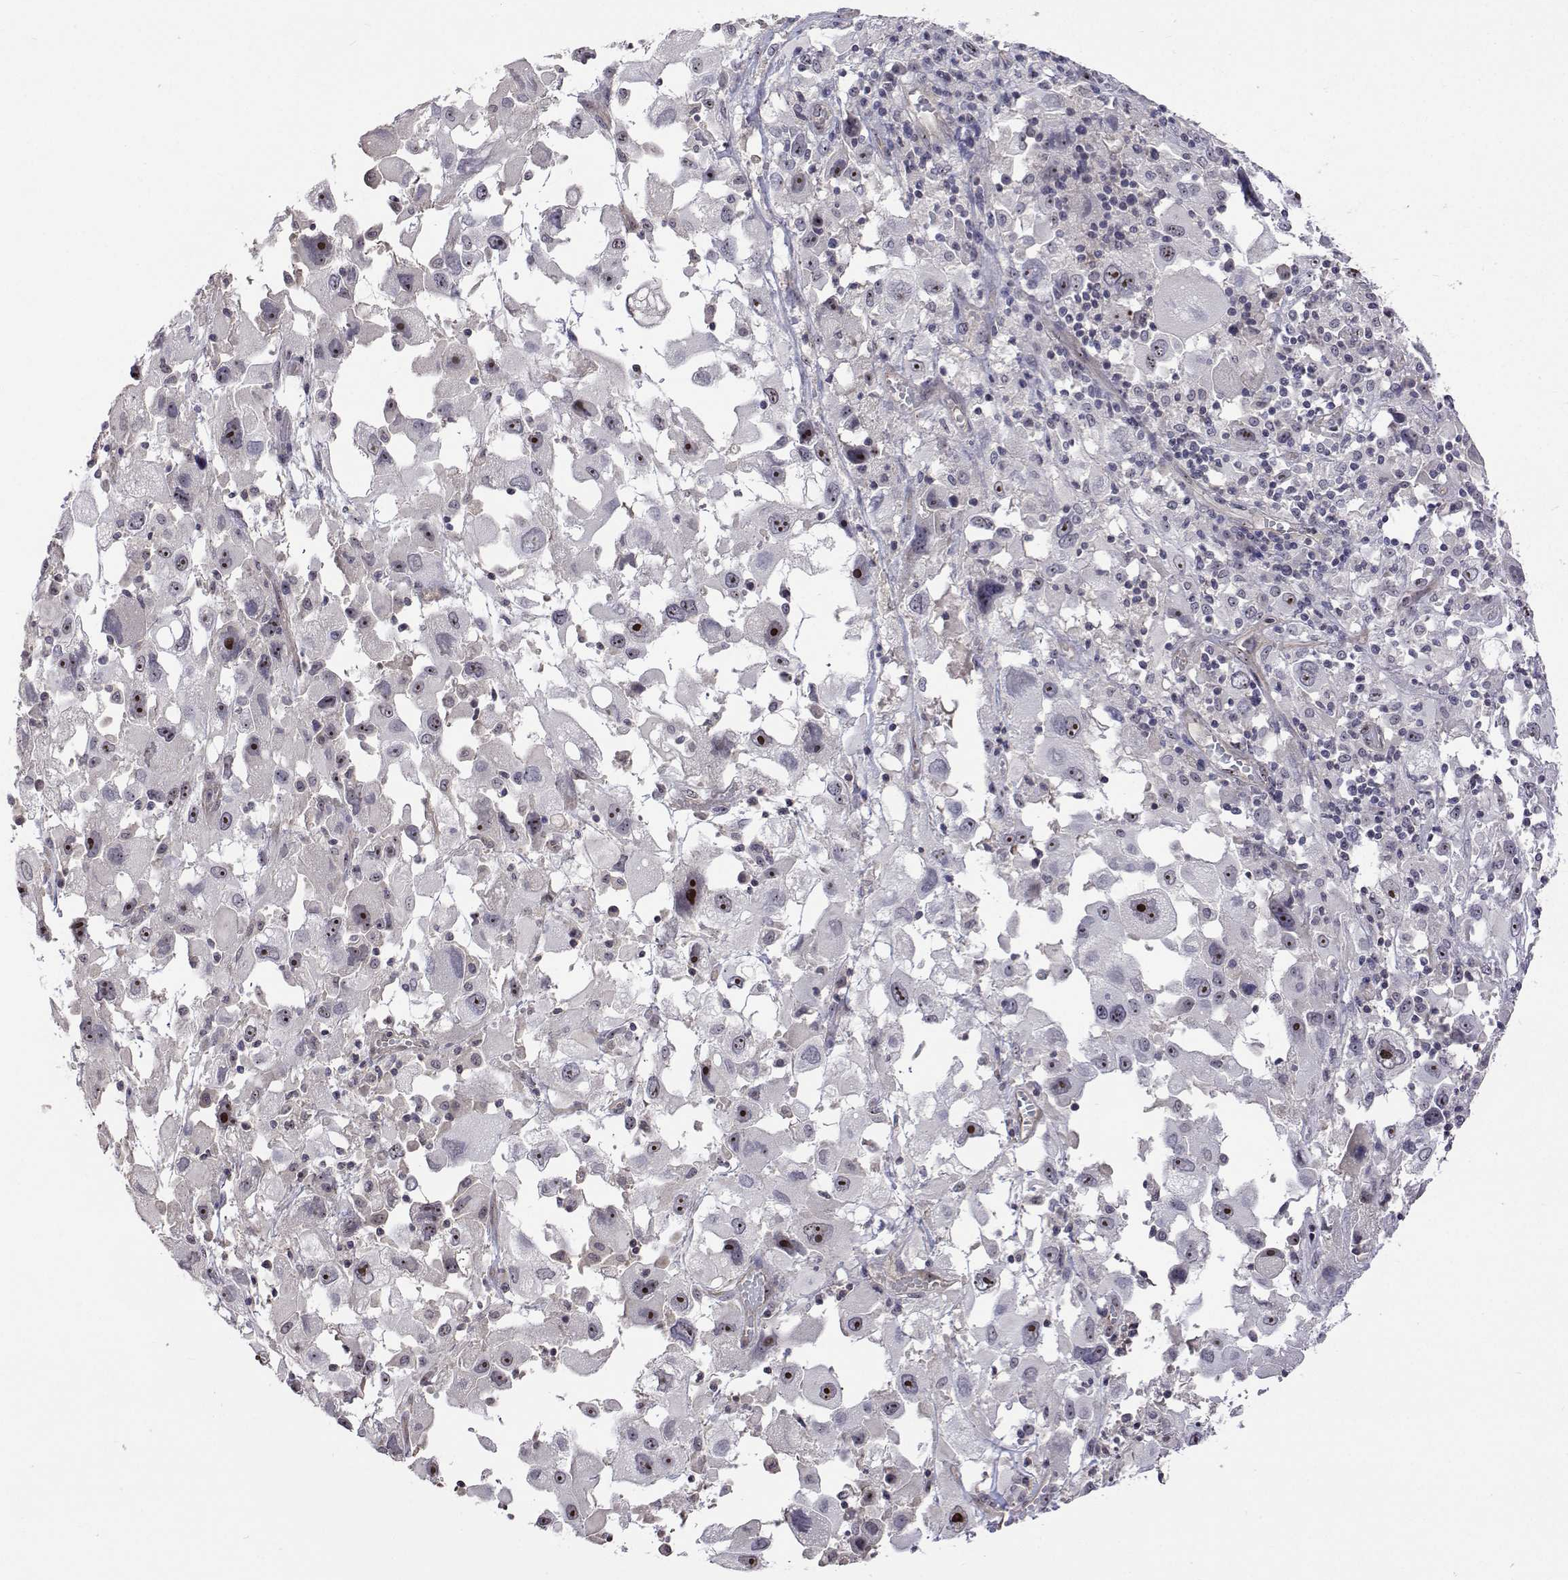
{"staining": {"intensity": "moderate", "quantity": "<25%", "location": "nuclear"}, "tissue": "melanoma", "cell_type": "Tumor cells", "image_type": "cancer", "snomed": [{"axis": "morphology", "description": "Malignant melanoma, Metastatic site"}, {"axis": "topography", "description": "Soft tissue"}], "caption": "Melanoma was stained to show a protein in brown. There is low levels of moderate nuclear positivity in about <25% of tumor cells.", "gene": "NHP2", "patient": {"sex": "male", "age": 50}}